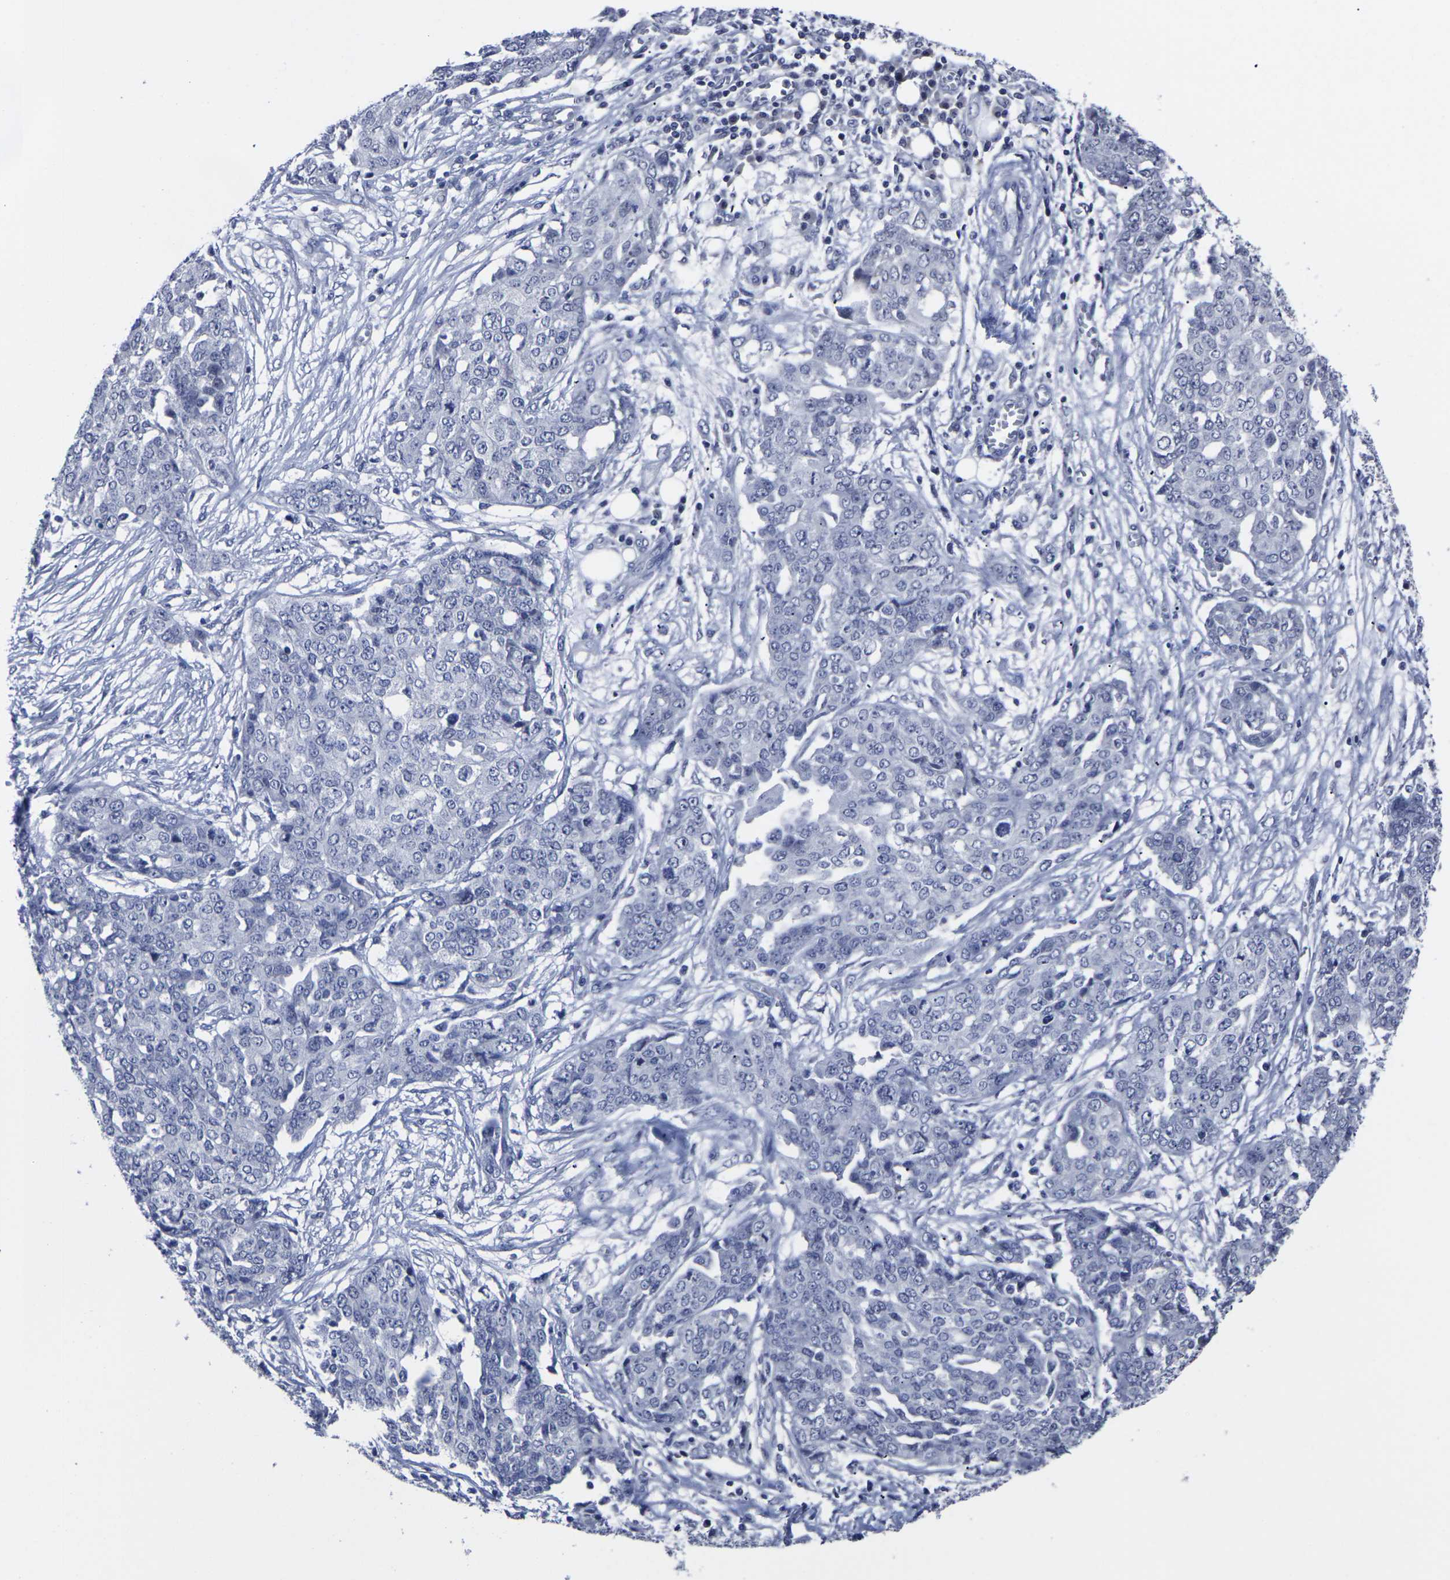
{"staining": {"intensity": "negative", "quantity": "none", "location": "none"}, "tissue": "ovarian cancer", "cell_type": "Tumor cells", "image_type": "cancer", "snomed": [{"axis": "morphology", "description": "Cystadenocarcinoma, serous, NOS"}, {"axis": "topography", "description": "Soft tissue"}, {"axis": "topography", "description": "Ovary"}], "caption": "Serous cystadenocarcinoma (ovarian) was stained to show a protein in brown. There is no significant positivity in tumor cells. (Immunohistochemistry (ihc), brightfield microscopy, high magnification).", "gene": "MSANTD4", "patient": {"sex": "female", "age": 57}}